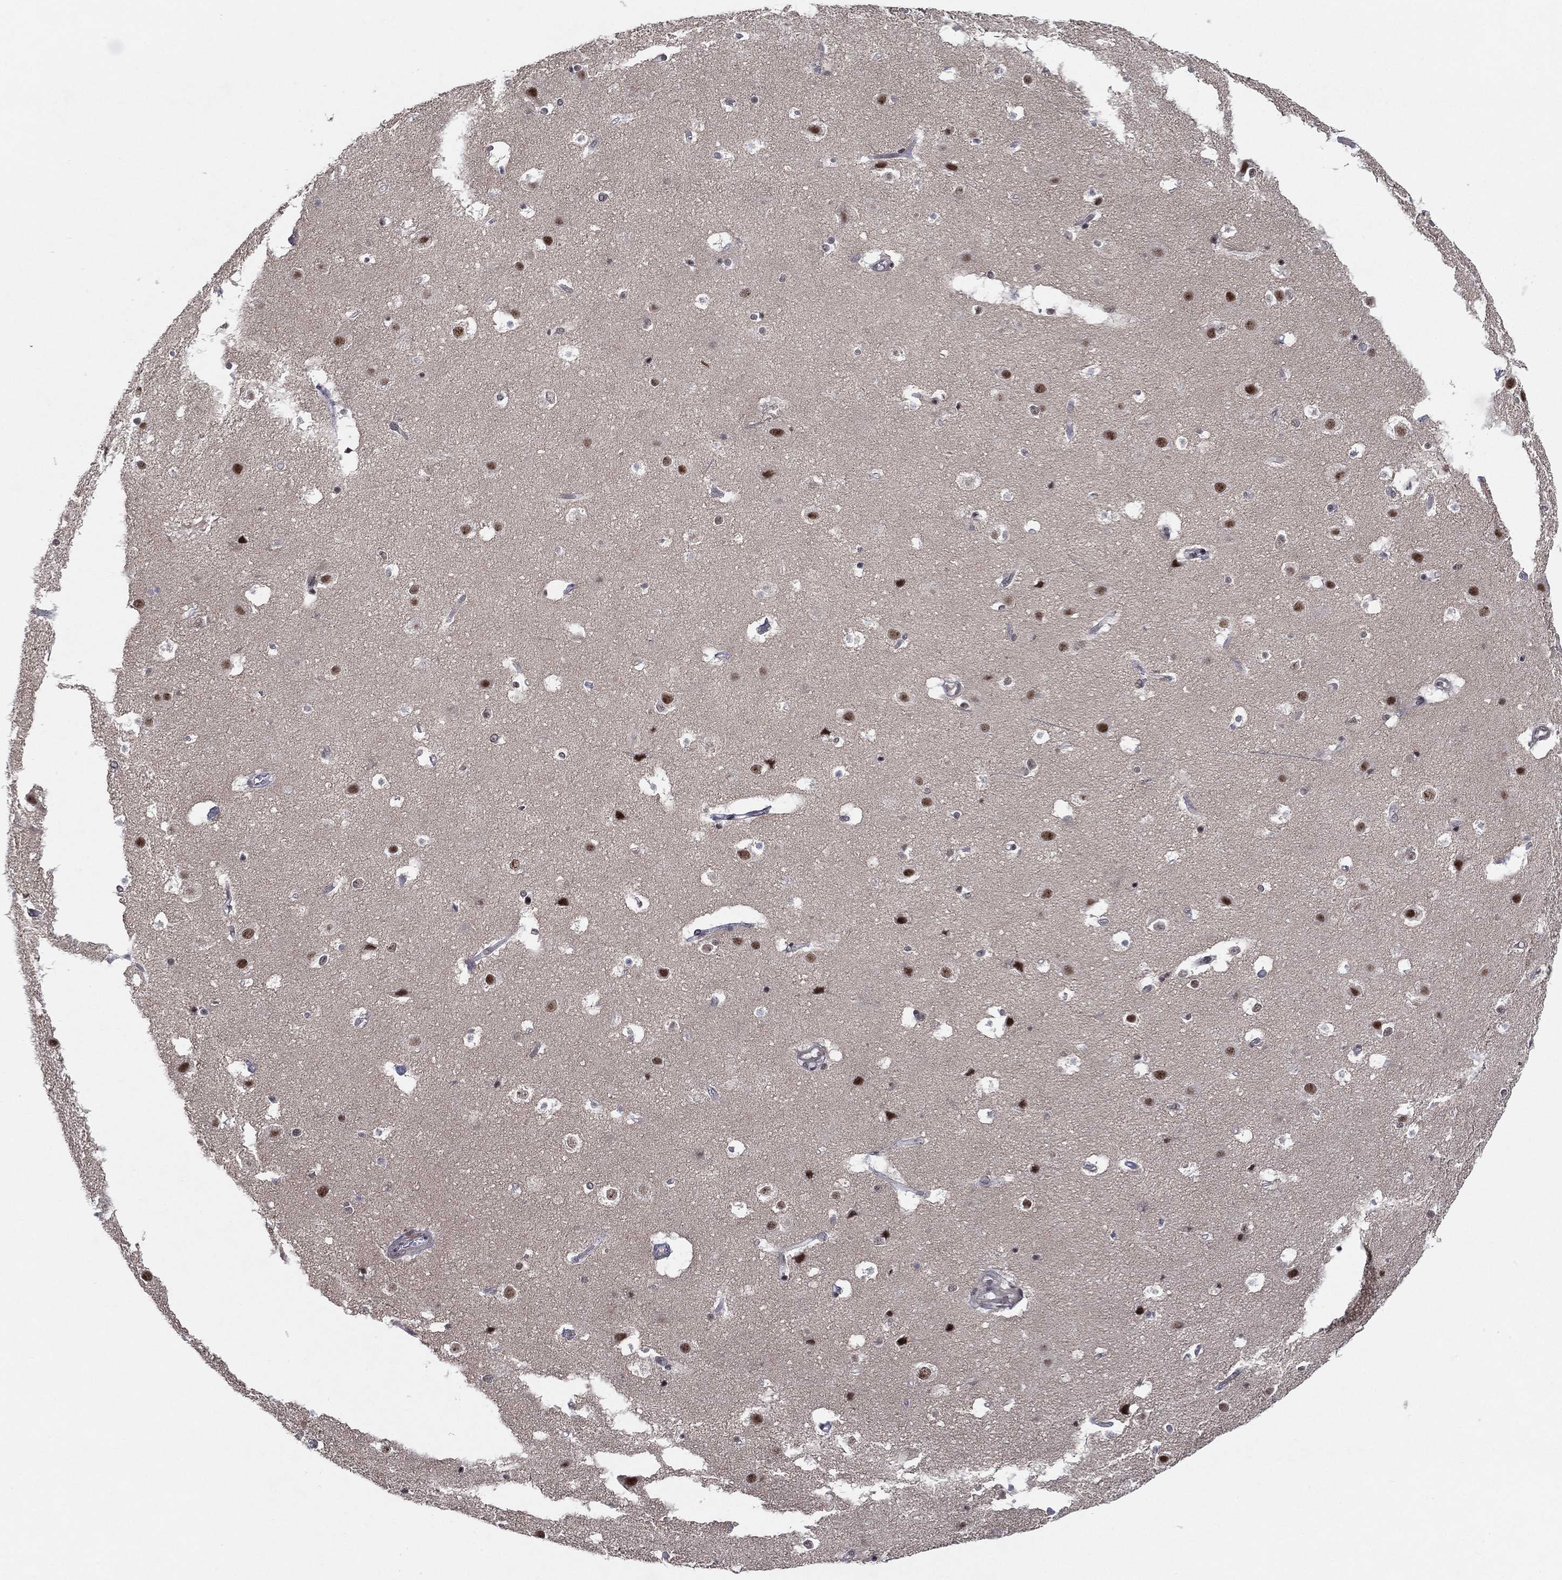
{"staining": {"intensity": "negative", "quantity": "none", "location": "none"}, "tissue": "cerebral cortex", "cell_type": "Endothelial cells", "image_type": "normal", "snomed": [{"axis": "morphology", "description": "Normal tissue, NOS"}, {"axis": "topography", "description": "Cerebral cortex"}], "caption": "A high-resolution histopathology image shows immunohistochemistry (IHC) staining of normal cerebral cortex, which demonstrates no significant positivity in endothelial cells. Brightfield microscopy of immunohistochemistry stained with DAB (3,3'-diaminobenzidine) (brown) and hematoxylin (blue), captured at high magnification.", "gene": "DGCR8", "patient": {"sex": "female", "age": 52}}